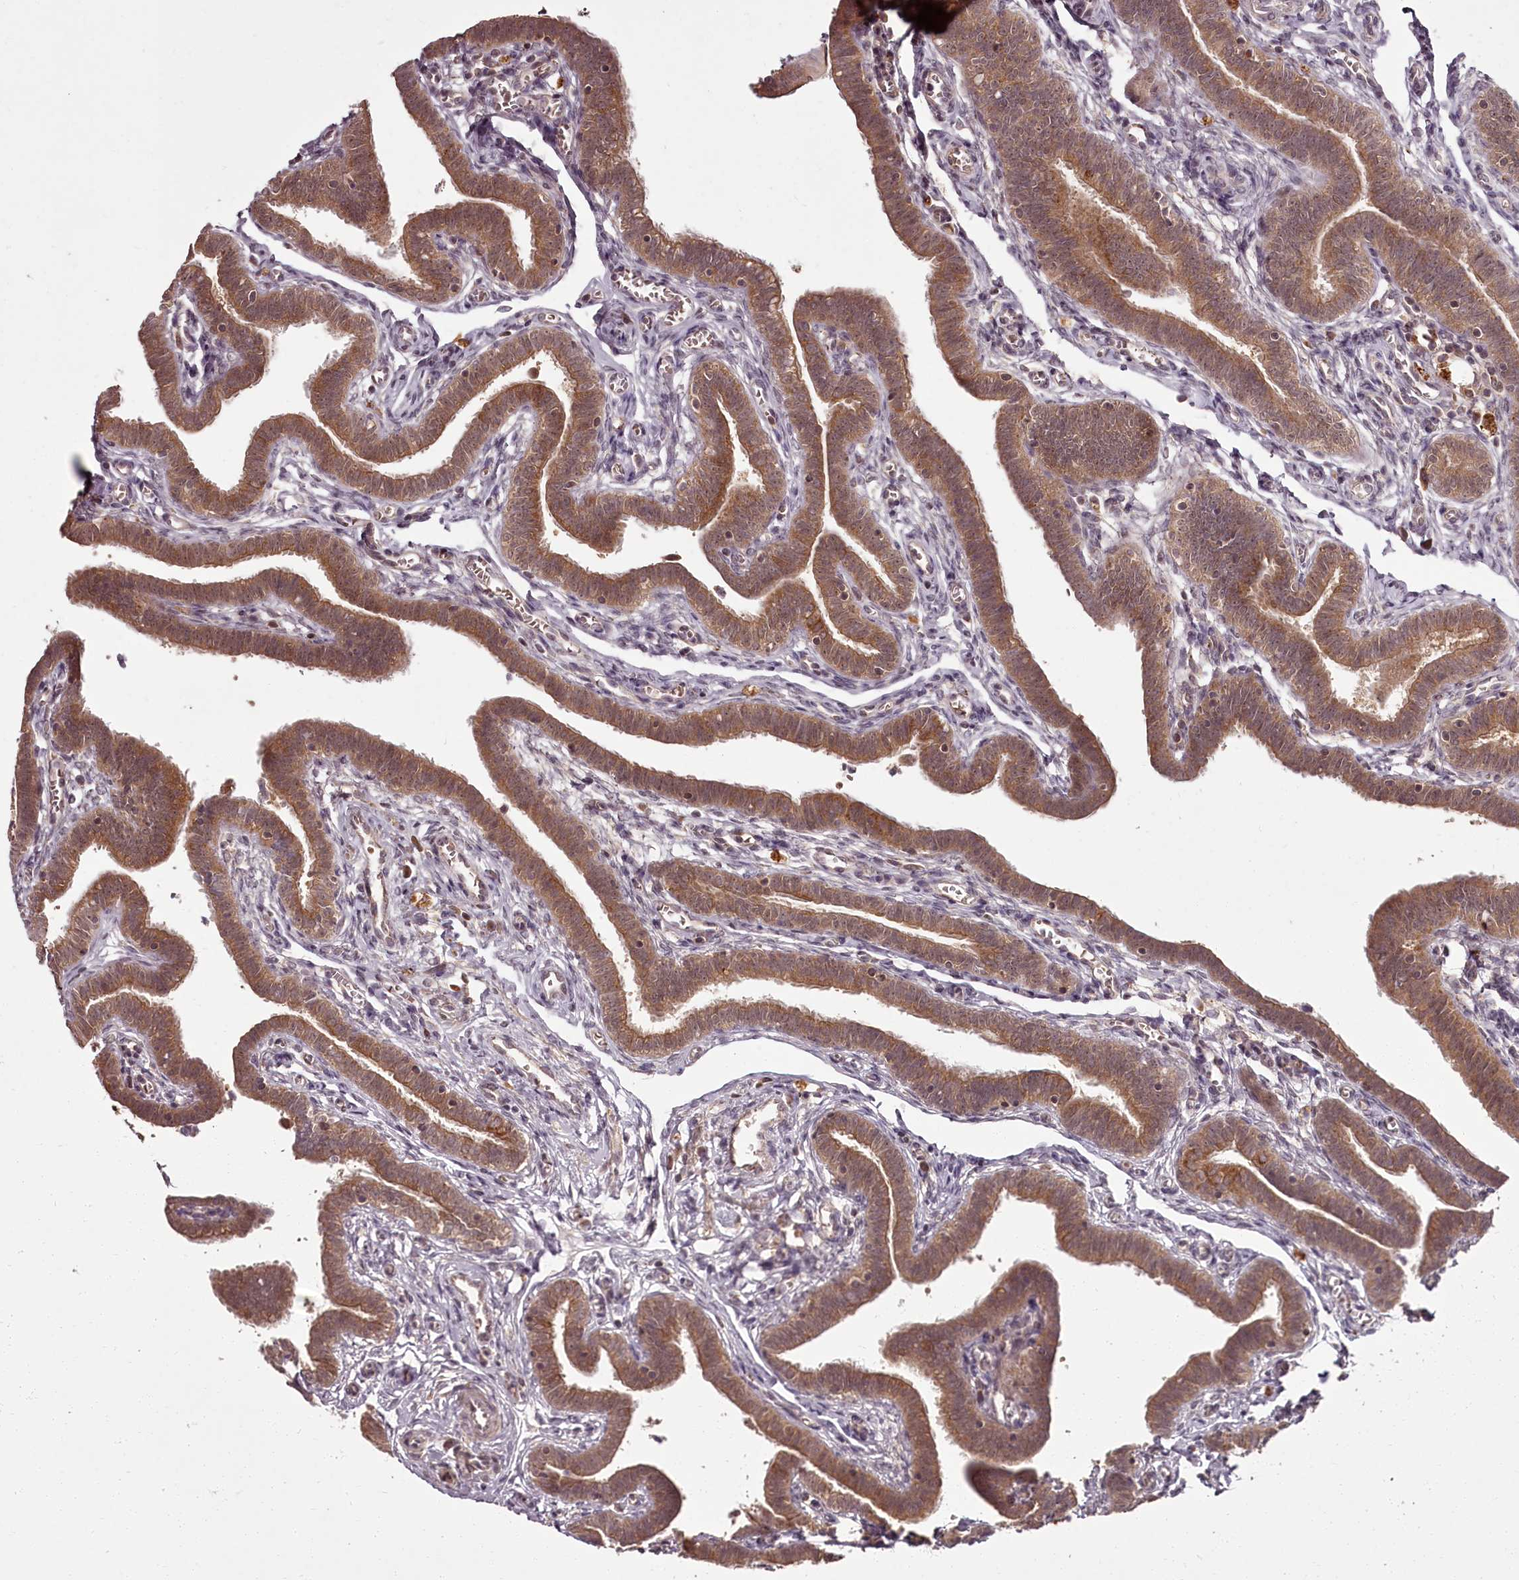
{"staining": {"intensity": "moderate", "quantity": ">75%", "location": "cytoplasmic/membranous"}, "tissue": "fallopian tube", "cell_type": "Glandular cells", "image_type": "normal", "snomed": [{"axis": "morphology", "description": "Normal tissue, NOS"}, {"axis": "topography", "description": "Fallopian tube"}], "caption": "The histopathology image displays staining of normal fallopian tube, revealing moderate cytoplasmic/membranous protein expression (brown color) within glandular cells.", "gene": "PCBP2", "patient": {"sex": "female", "age": 36}}